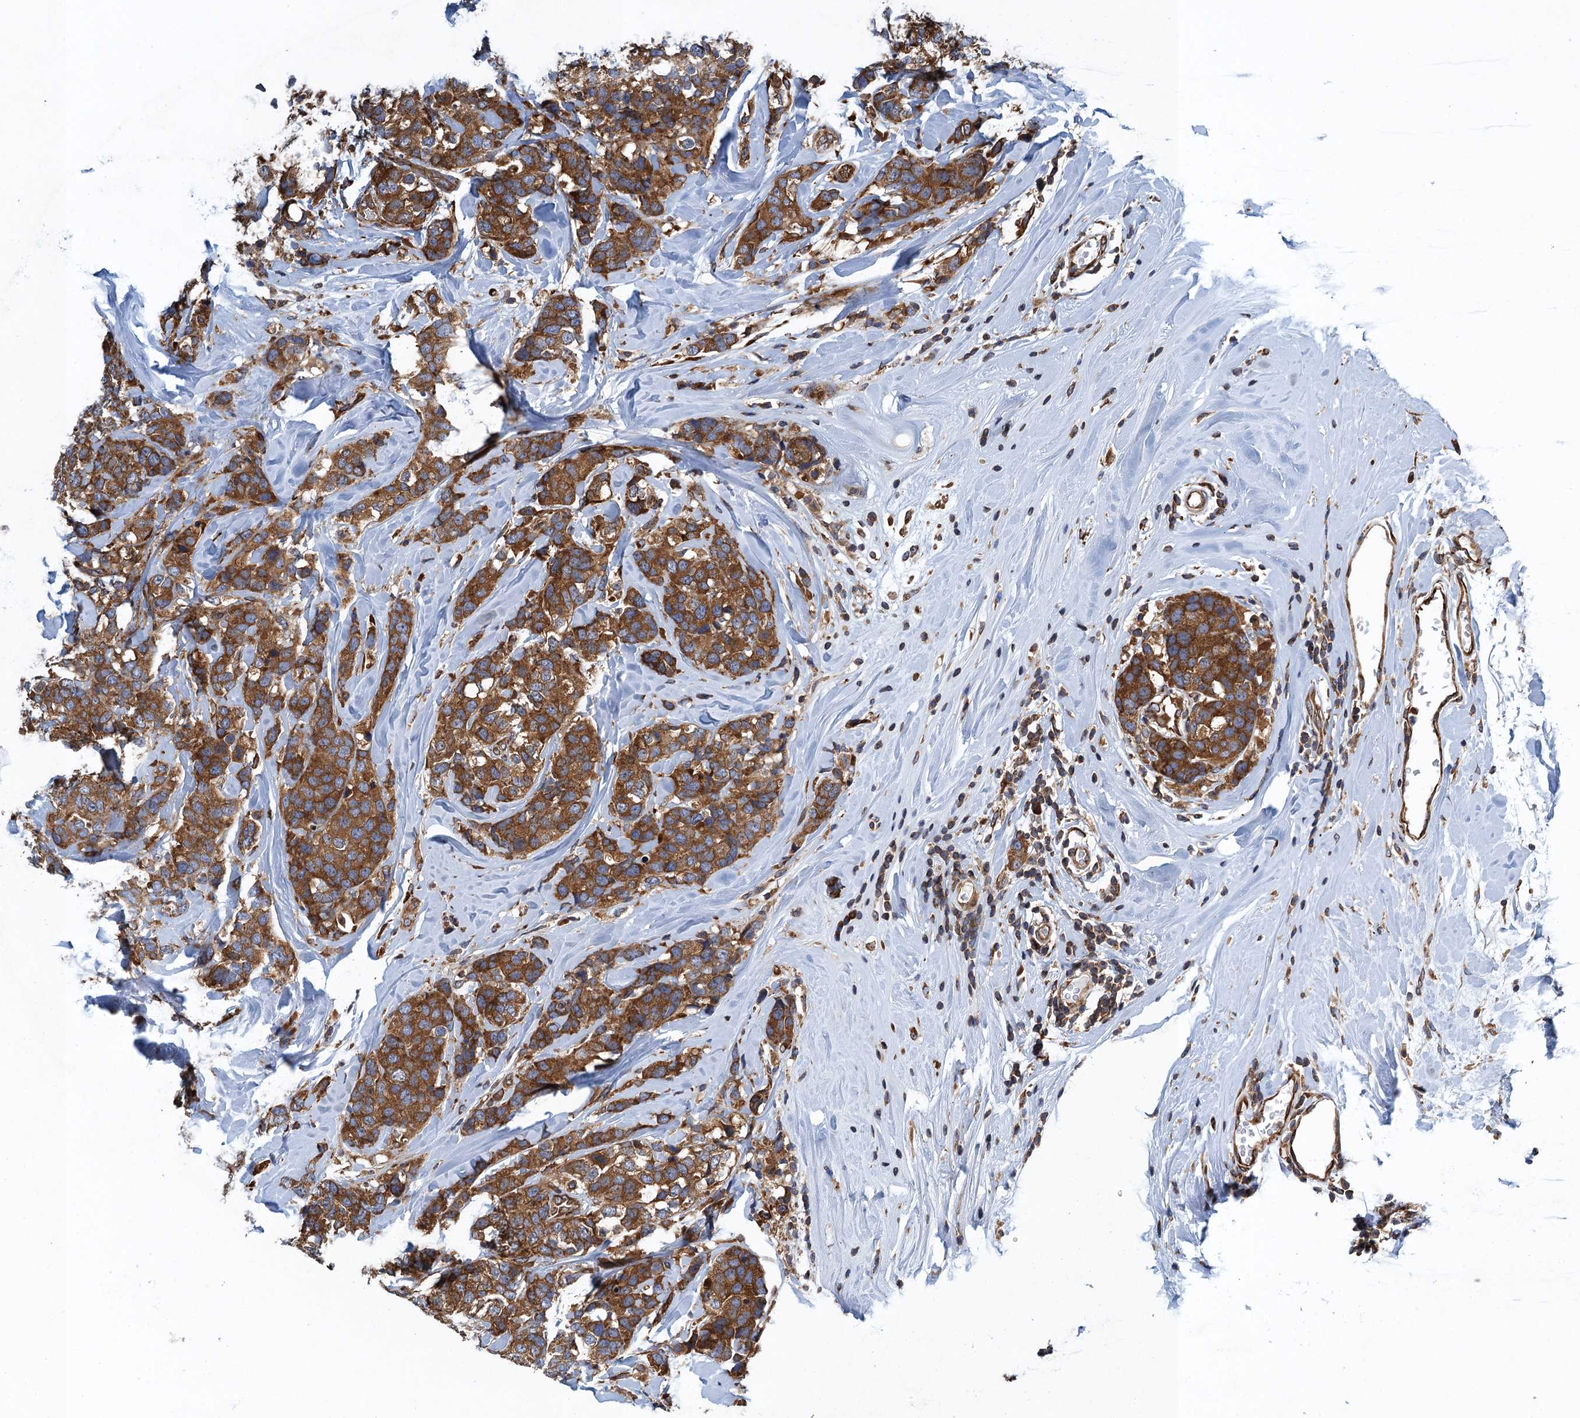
{"staining": {"intensity": "strong", "quantity": ">75%", "location": "cytoplasmic/membranous"}, "tissue": "breast cancer", "cell_type": "Tumor cells", "image_type": "cancer", "snomed": [{"axis": "morphology", "description": "Lobular carcinoma"}, {"axis": "topography", "description": "Breast"}], "caption": "A histopathology image of human breast cancer (lobular carcinoma) stained for a protein demonstrates strong cytoplasmic/membranous brown staining in tumor cells.", "gene": "MDM1", "patient": {"sex": "female", "age": 59}}